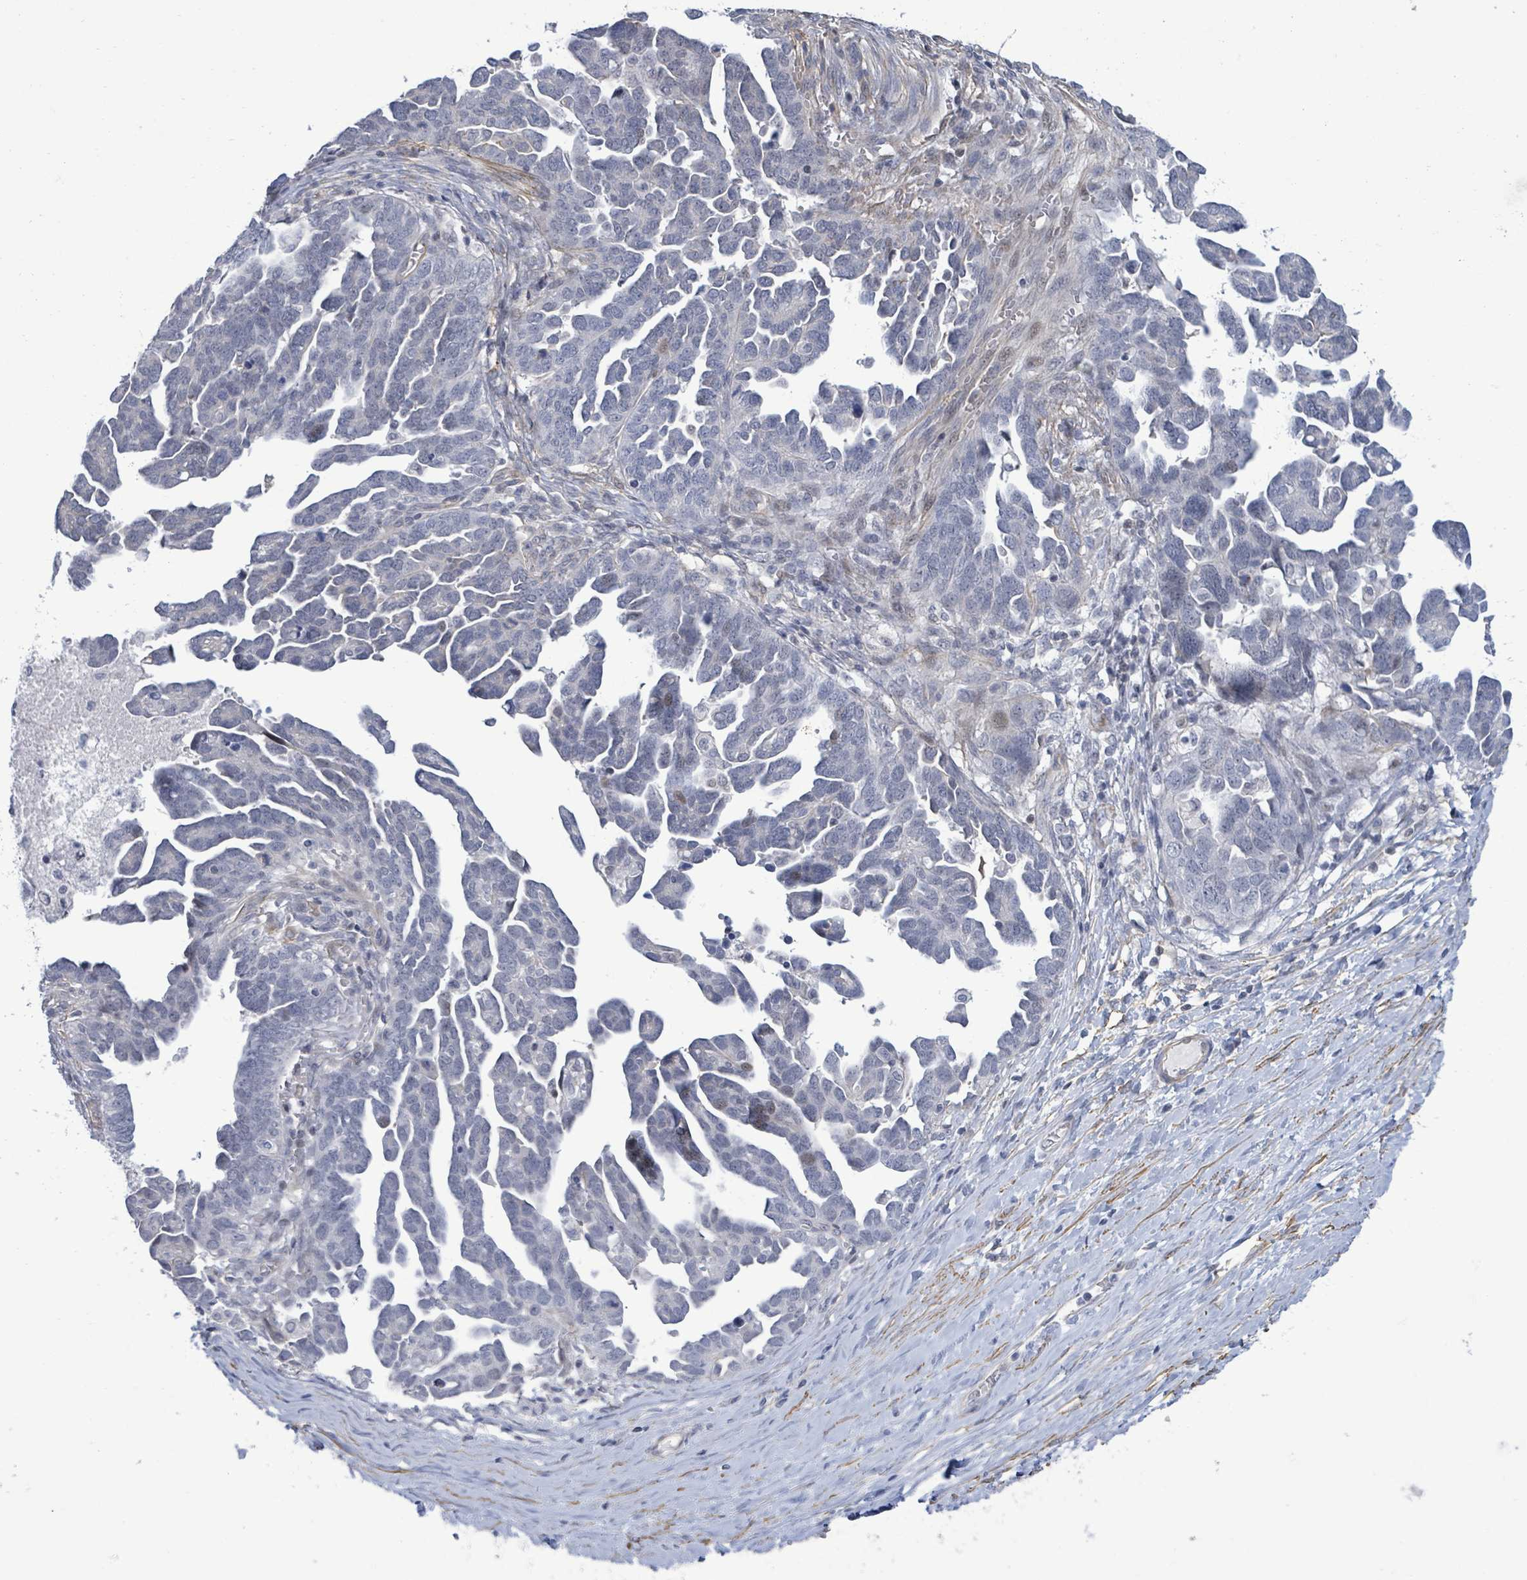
{"staining": {"intensity": "negative", "quantity": "none", "location": "none"}, "tissue": "ovarian cancer", "cell_type": "Tumor cells", "image_type": "cancer", "snomed": [{"axis": "morphology", "description": "Cystadenocarcinoma, serous, NOS"}, {"axis": "topography", "description": "Ovary"}], "caption": "Tumor cells are negative for brown protein staining in serous cystadenocarcinoma (ovarian). (DAB (3,3'-diaminobenzidine) IHC visualized using brightfield microscopy, high magnification).", "gene": "DMRTC1B", "patient": {"sex": "female", "age": 54}}